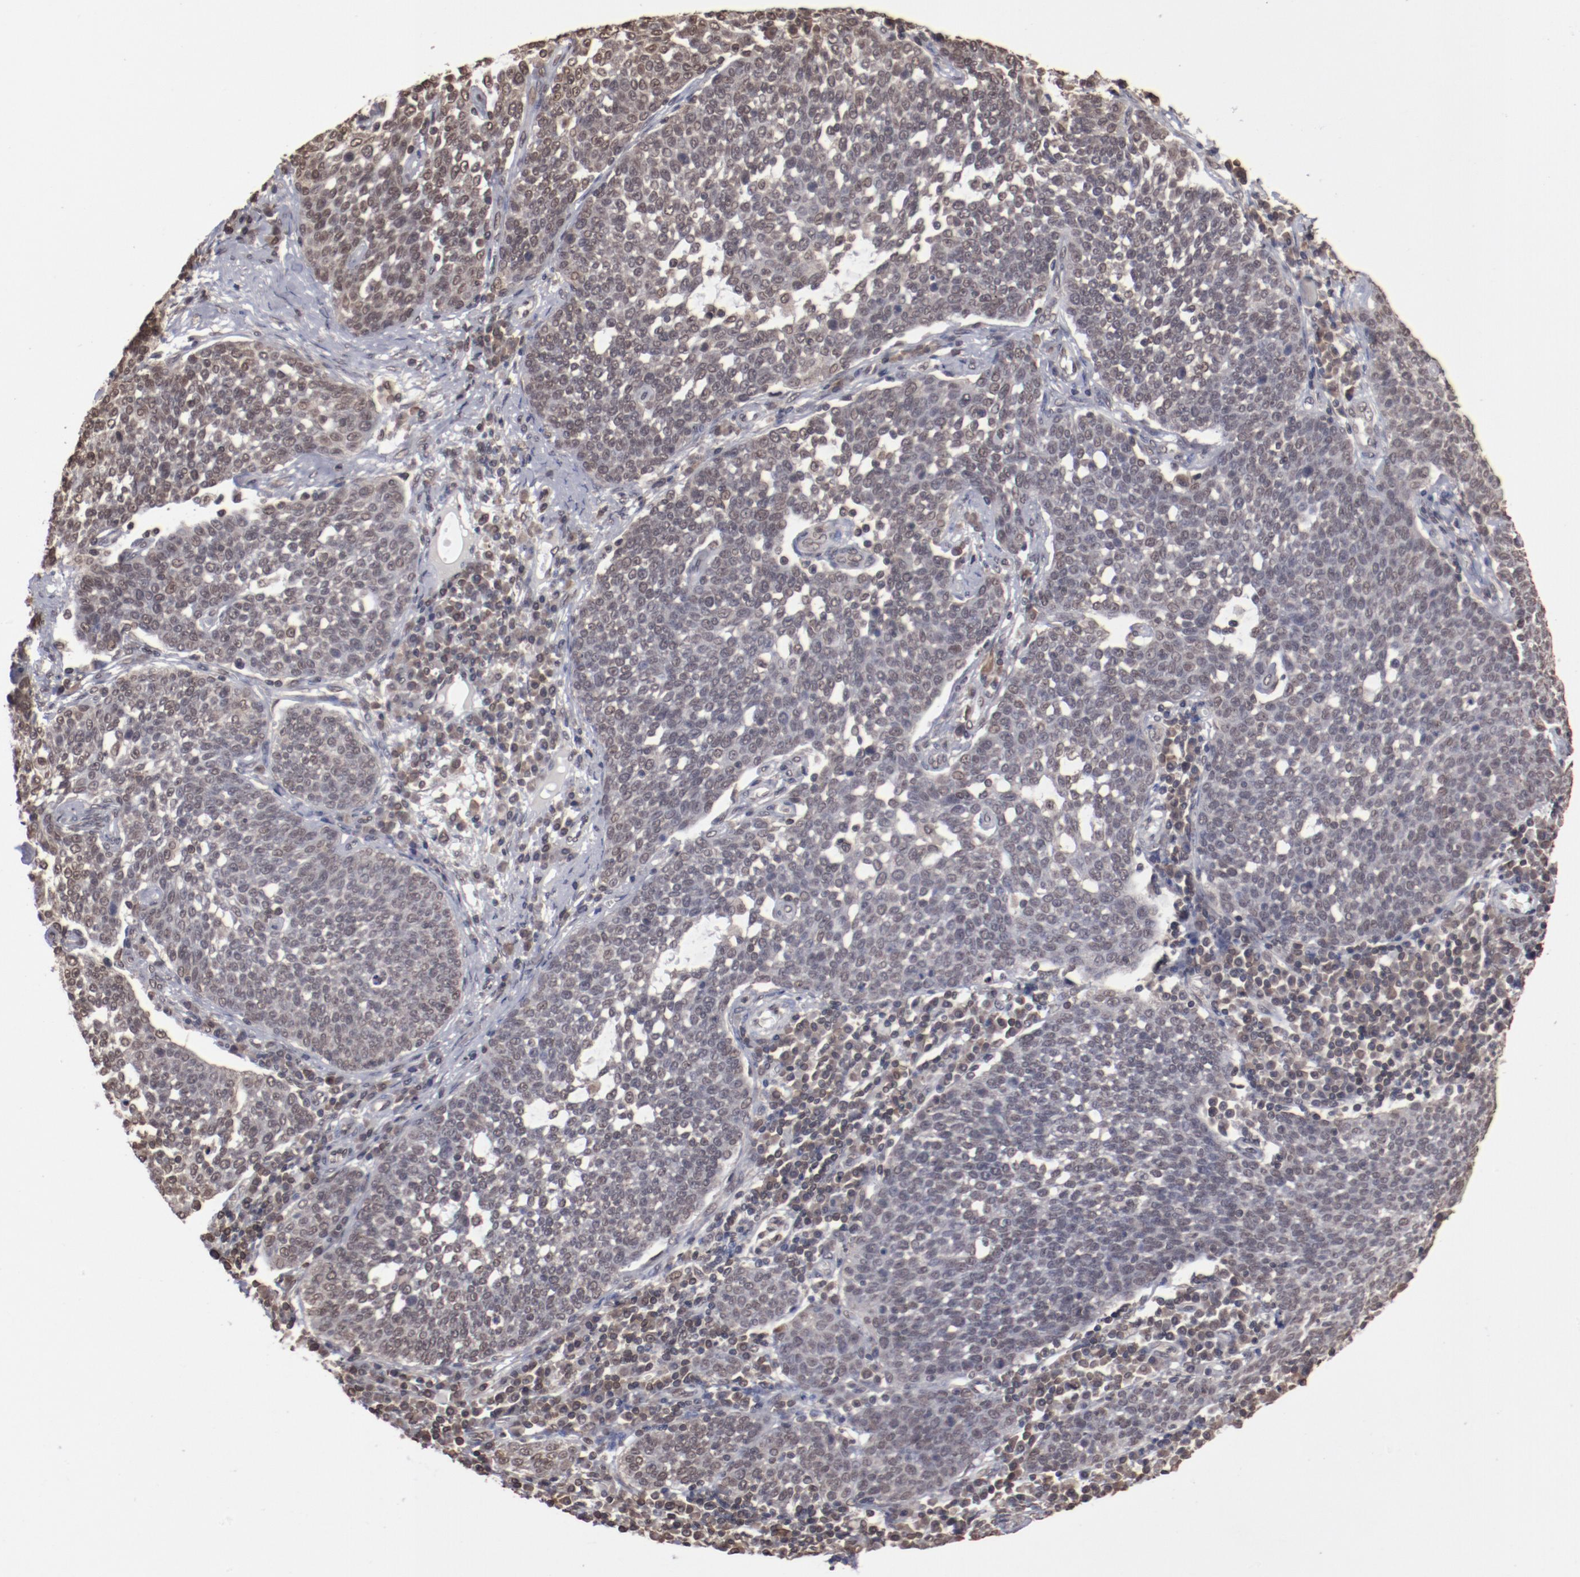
{"staining": {"intensity": "weak", "quantity": ">75%", "location": "nuclear"}, "tissue": "cervical cancer", "cell_type": "Tumor cells", "image_type": "cancer", "snomed": [{"axis": "morphology", "description": "Squamous cell carcinoma, NOS"}, {"axis": "topography", "description": "Cervix"}], "caption": "Immunohistochemical staining of human cervical squamous cell carcinoma shows low levels of weak nuclear protein positivity in approximately >75% of tumor cells.", "gene": "AKT1", "patient": {"sex": "female", "age": 34}}